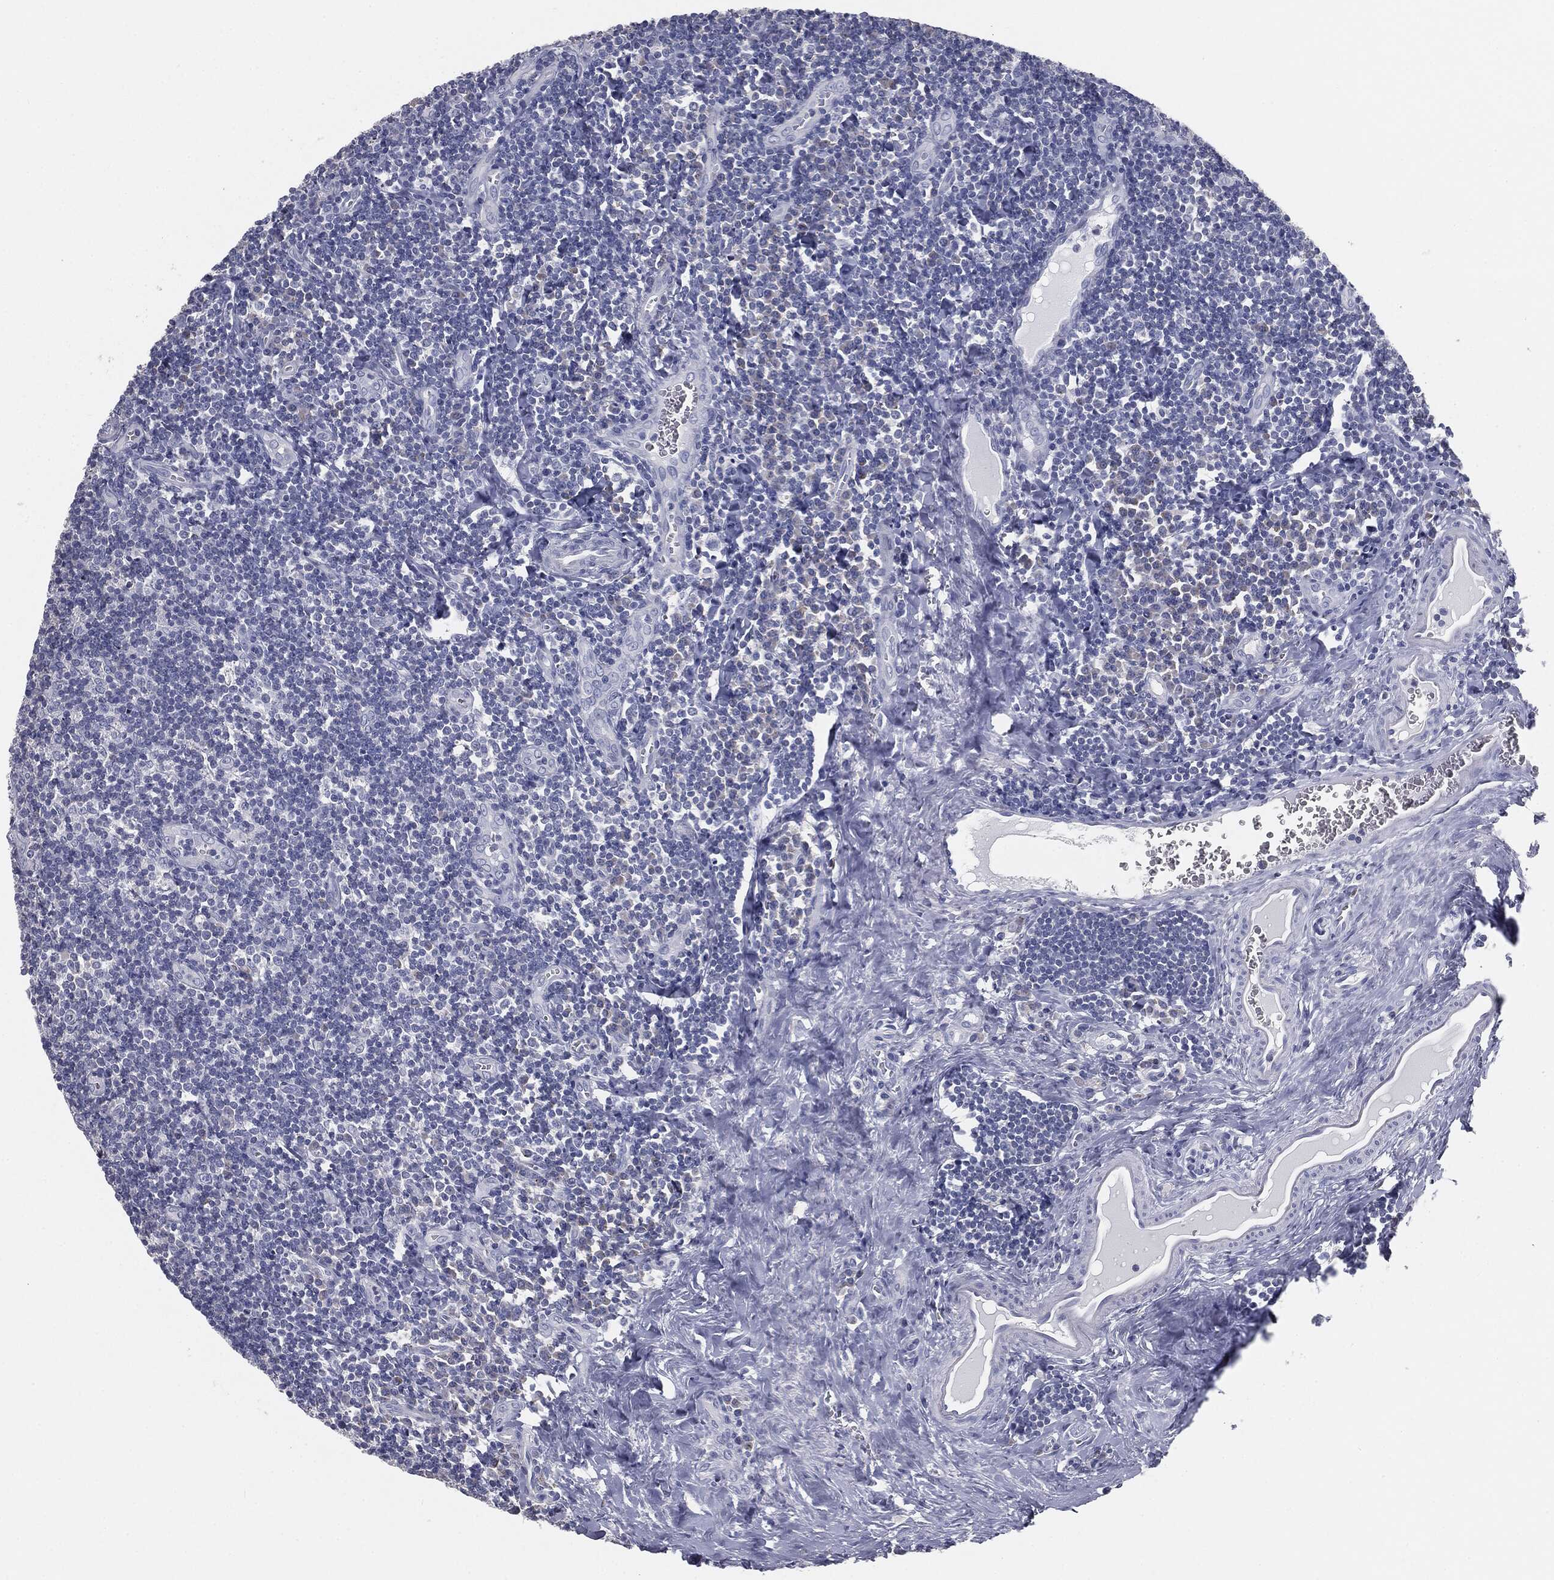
{"staining": {"intensity": "negative", "quantity": "none", "location": "none"}, "tissue": "tonsil", "cell_type": "Germinal center cells", "image_type": "normal", "snomed": [{"axis": "morphology", "description": "Normal tissue, NOS"}, {"axis": "morphology", "description": "Inflammation, NOS"}, {"axis": "topography", "description": "Tonsil"}], "caption": "Histopathology image shows no protein staining in germinal center cells of benign tonsil.", "gene": "CAV3", "patient": {"sex": "female", "age": 31}}